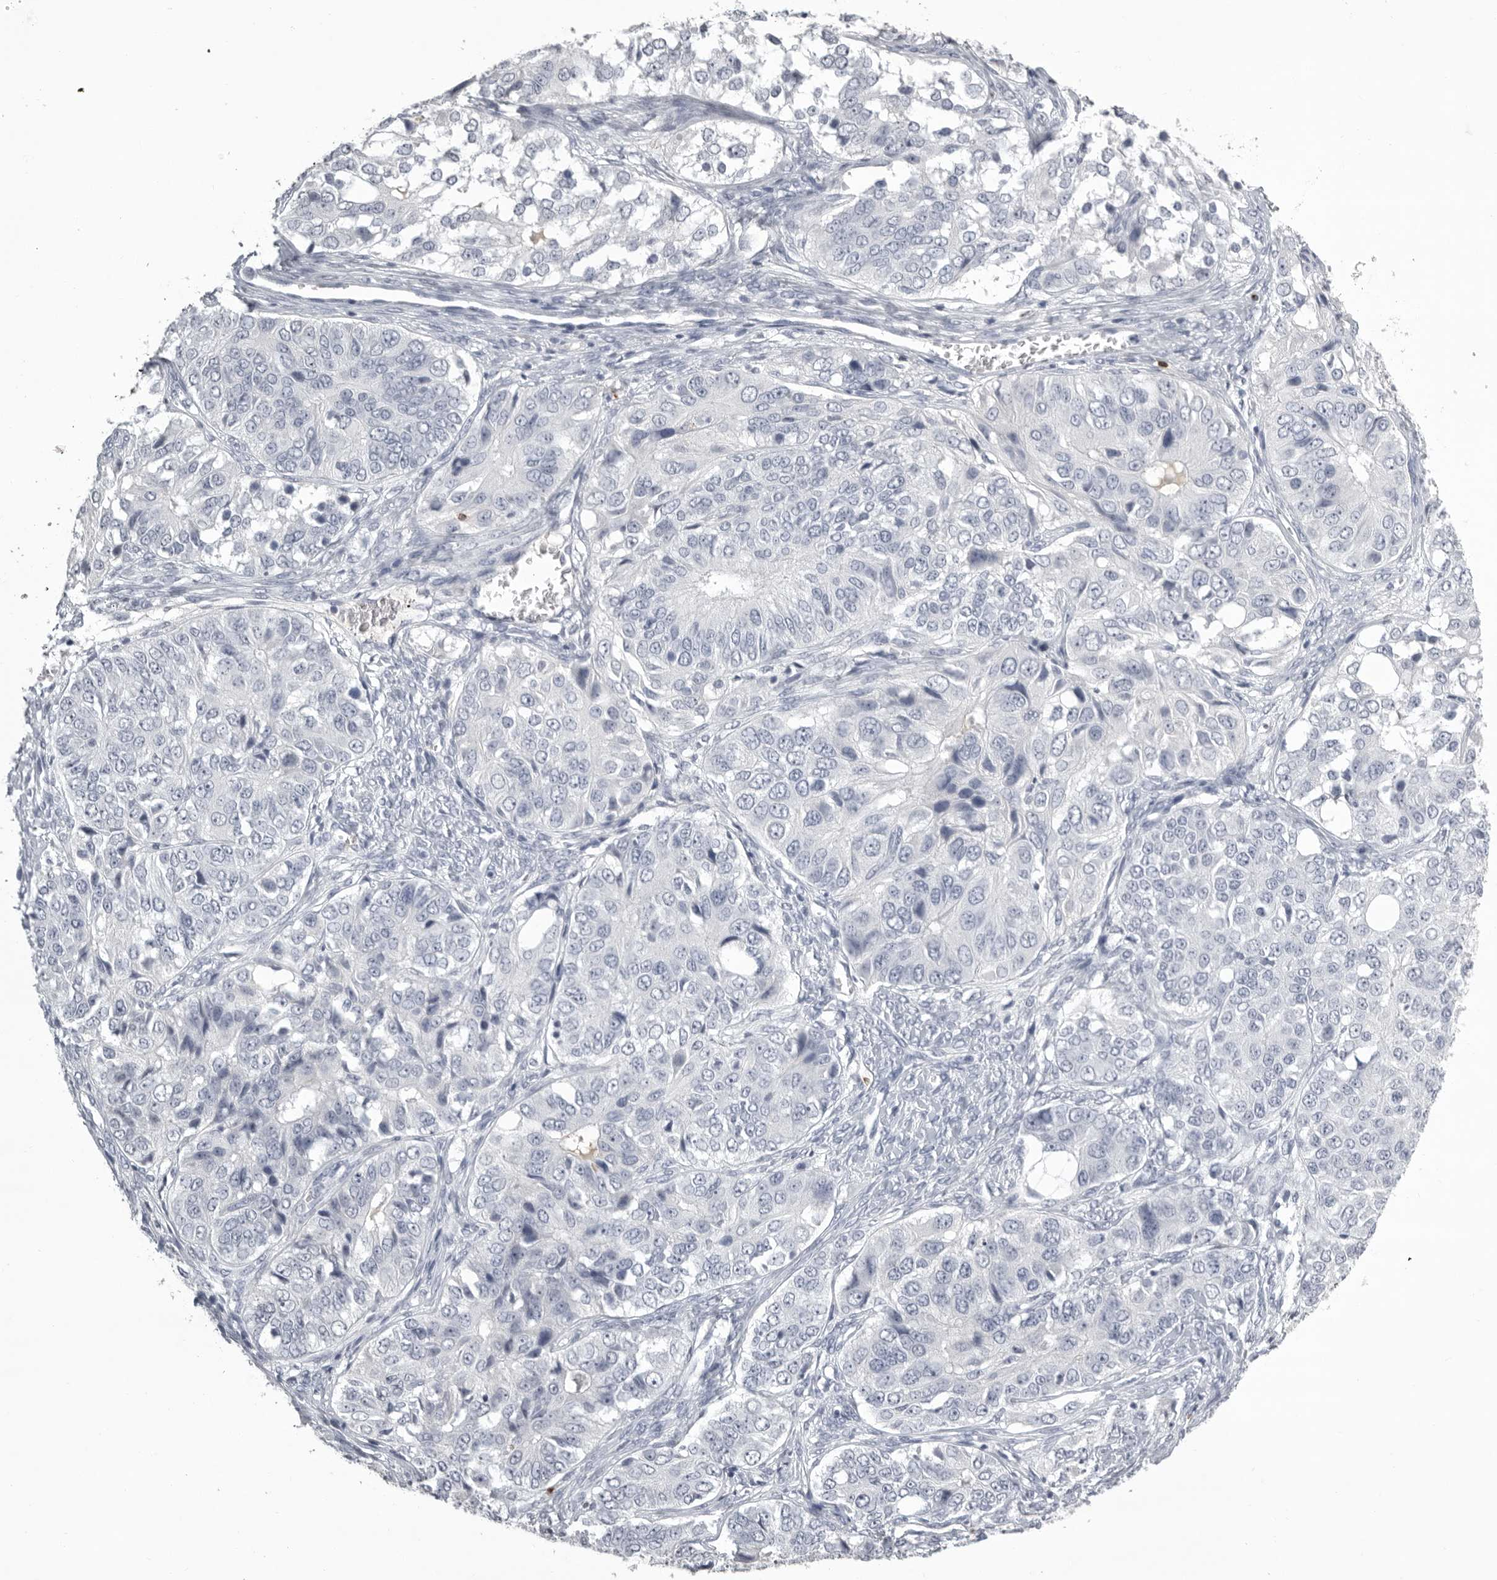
{"staining": {"intensity": "negative", "quantity": "none", "location": "none"}, "tissue": "ovarian cancer", "cell_type": "Tumor cells", "image_type": "cancer", "snomed": [{"axis": "morphology", "description": "Carcinoma, endometroid"}, {"axis": "topography", "description": "Ovary"}], "caption": "Immunohistochemical staining of human ovarian cancer shows no significant staining in tumor cells. (DAB (3,3'-diaminobenzidine) immunohistochemistry, high magnification).", "gene": "GNLY", "patient": {"sex": "female", "age": 51}}